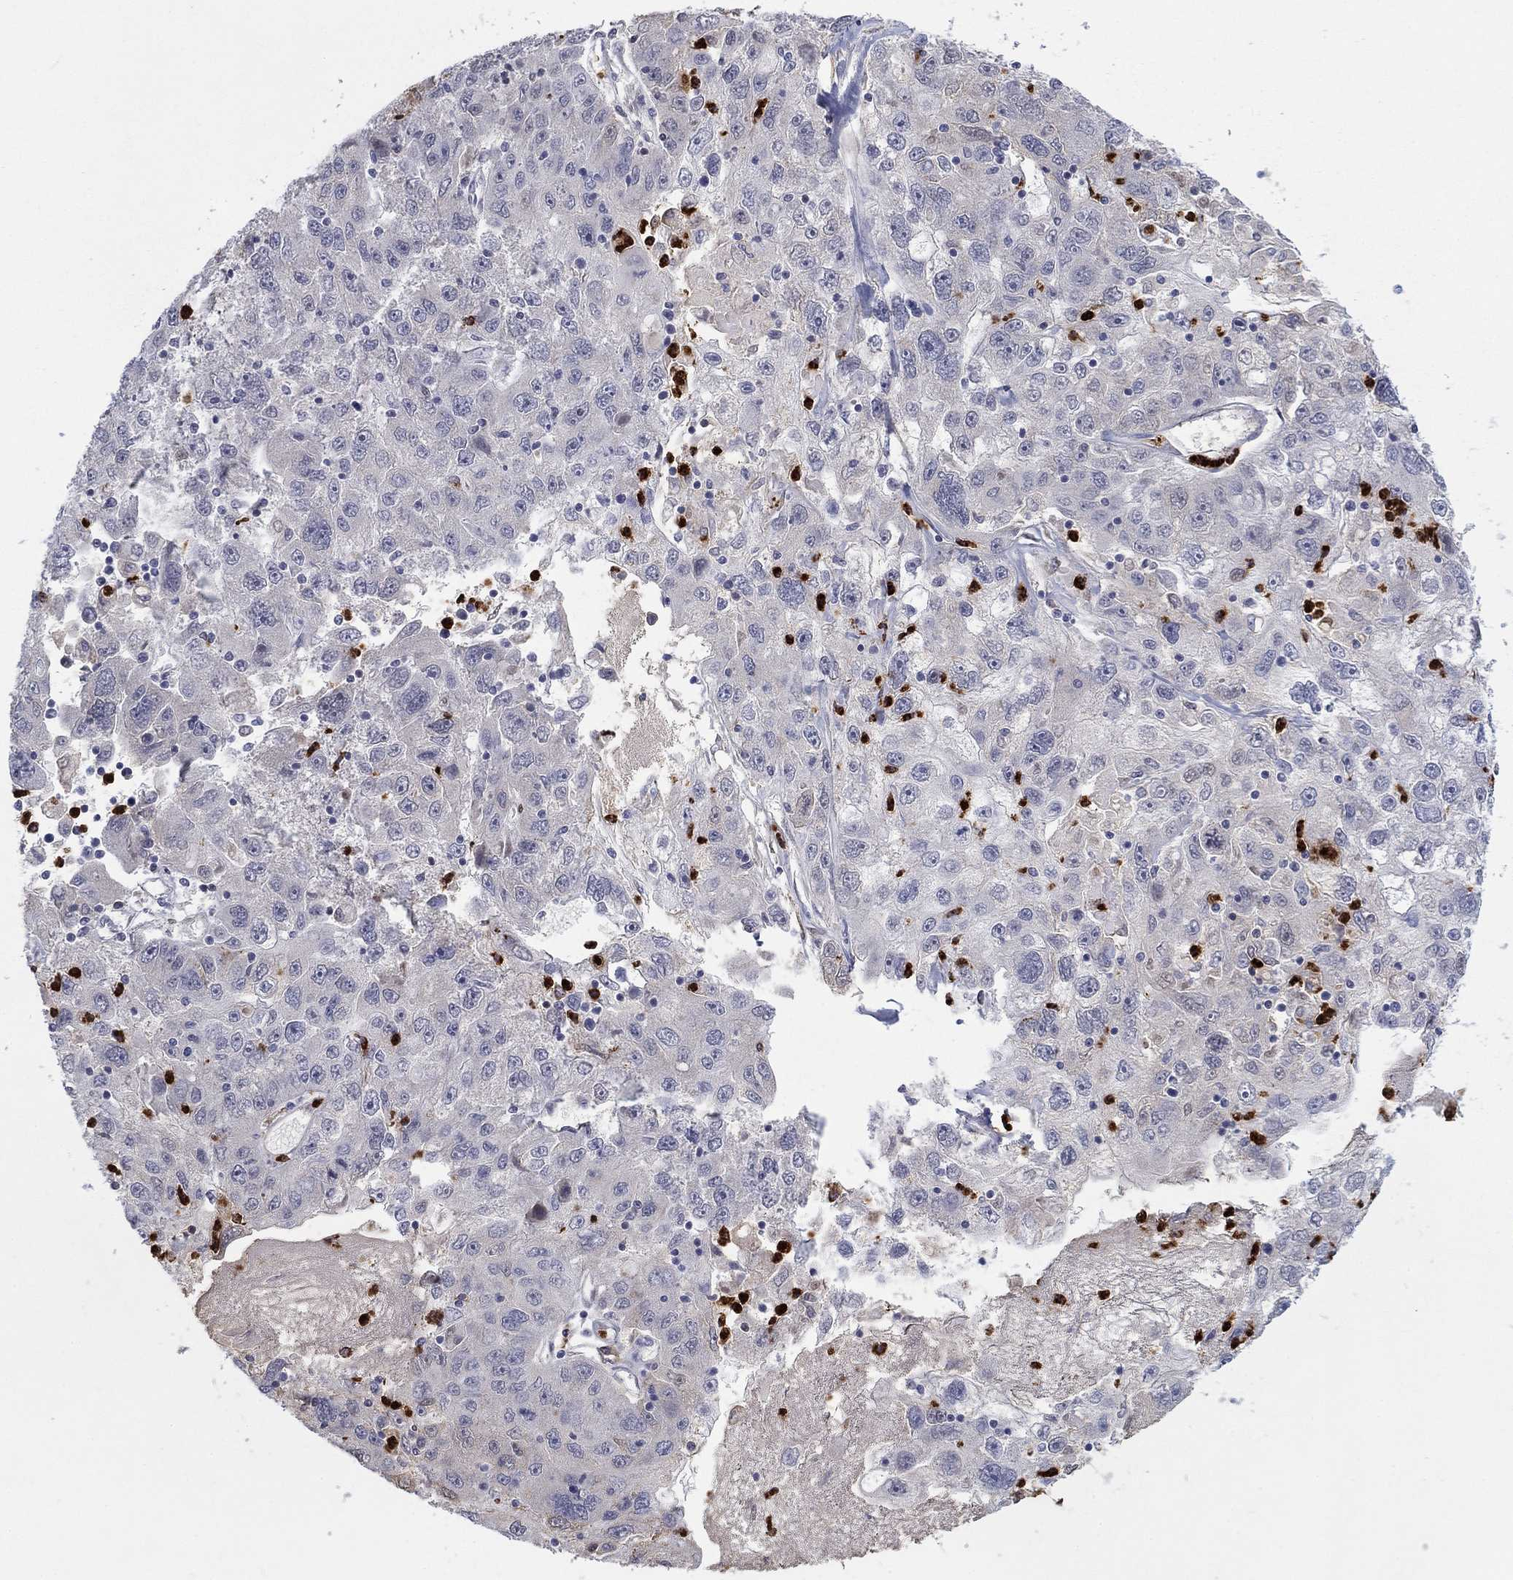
{"staining": {"intensity": "negative", "quantity": "none", "location": "none"}, "tissue": "stomach cancer", "cell_type": "Tumor cells", "image_type": "cancer", "snomed": [{"axis": "morphology", "description": "Adenocarcinoma, NOS"}, {"axis": "topography", "description": "Stomach"}], "caption": "Immunohistochemistry (IHC) micrograph of neoplastic tissue: stomach cancer stained with DAB (3,3'-diaminobenzidine) exhibits no significant protein expression in tumor cells. The staining was performed using DAB (3,3'-diaminobenzidine) to visualize the protein expression in brown, while the nuclei were stained in blue with hematoxylin (Magnification: 20x).", "gene": "MTRFR", "patient": {"sex": "male", "age": 56}}